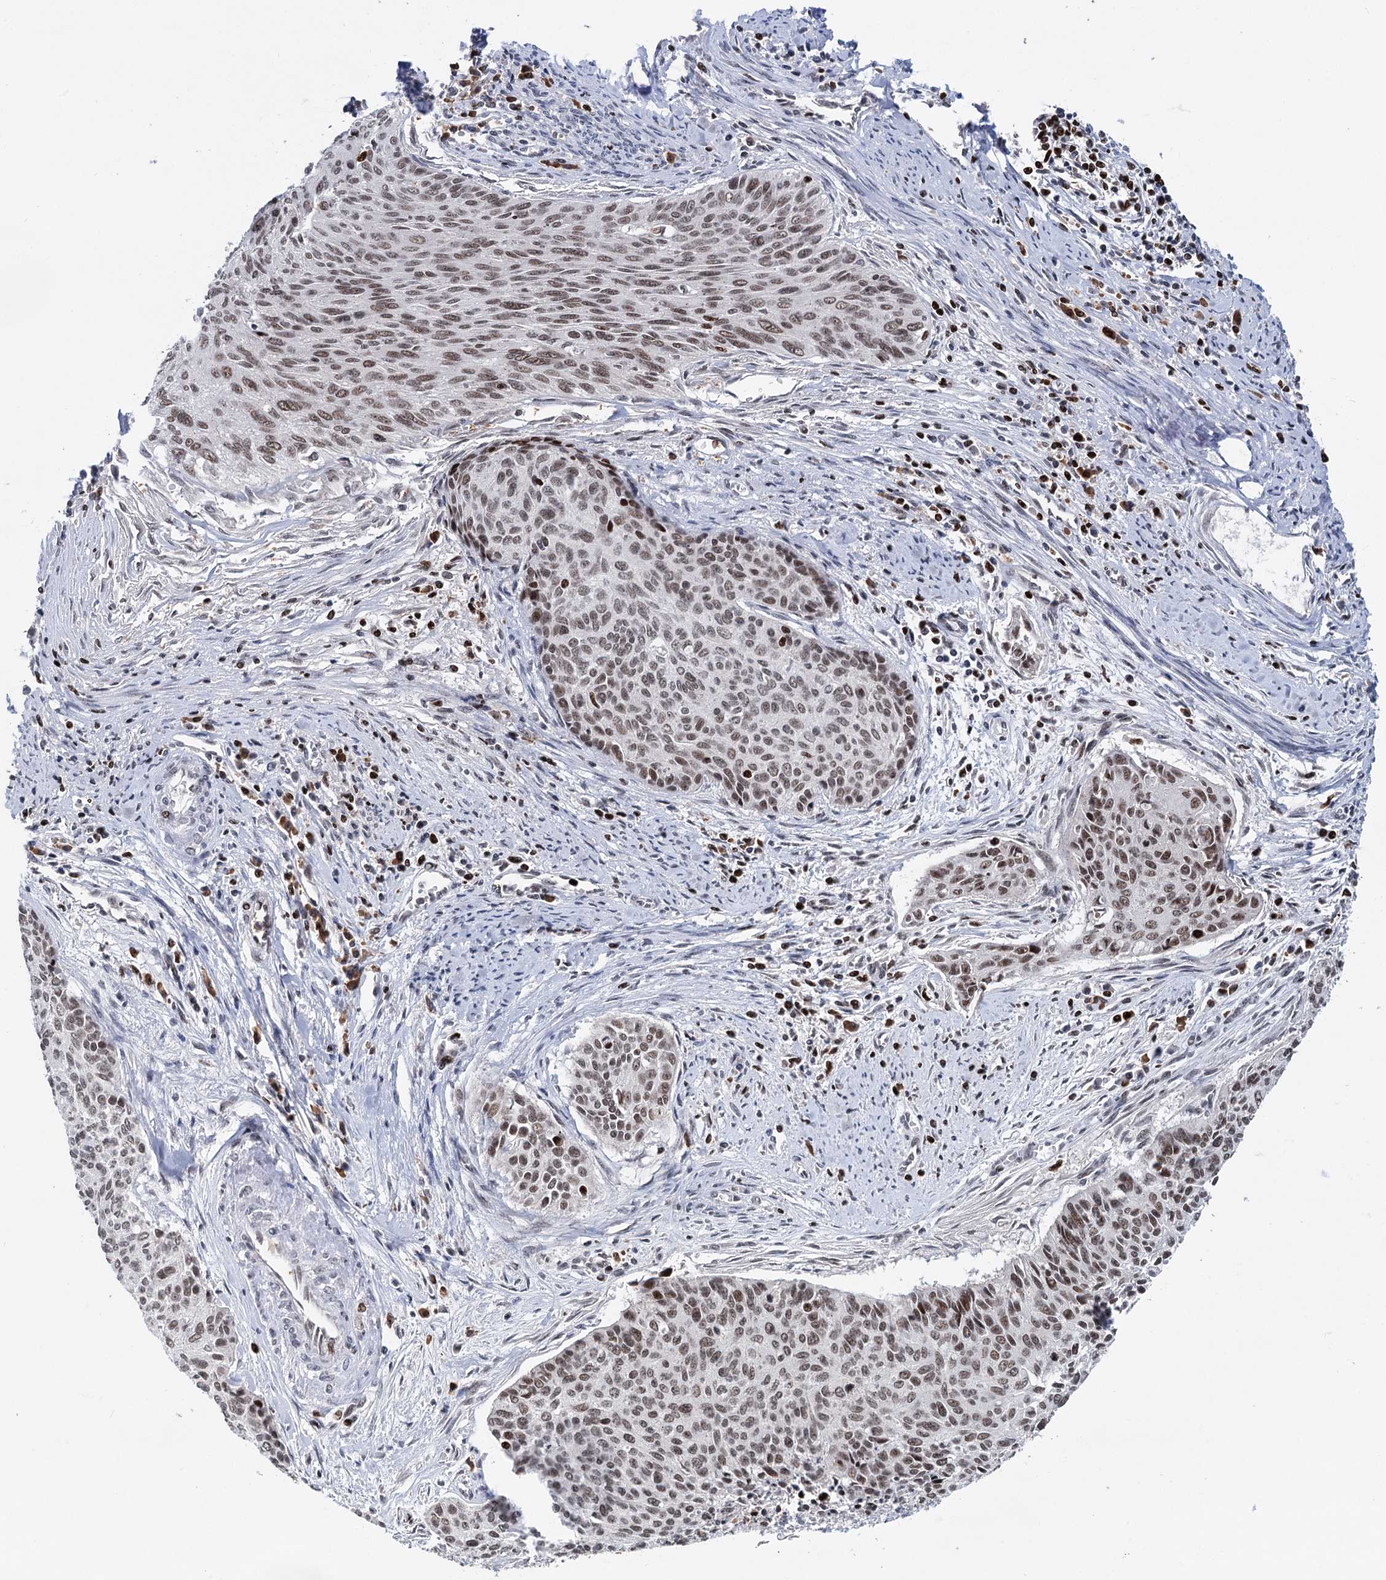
{"staining": {"intensity": "weak", "quantity": ">75%", "location": "nuclear"}, "tissue": "cervical cancer", "cell_type": "Tumor cells", "image_type": "cancer", "snomed": [{"axis": "morphology", "description": "Squamous cell carcinoma, NOS"}, {"axis": "topography", "description": "Cervix"}], "caption": "About >75% of tumor cells in squamous cell carcinoma (cervical) show weak nuclear protein positivity as visualized by brown immunohistochemical staining.", "gene": "ZCCHC10", "patient": {"sex": "female", "age": 55}}